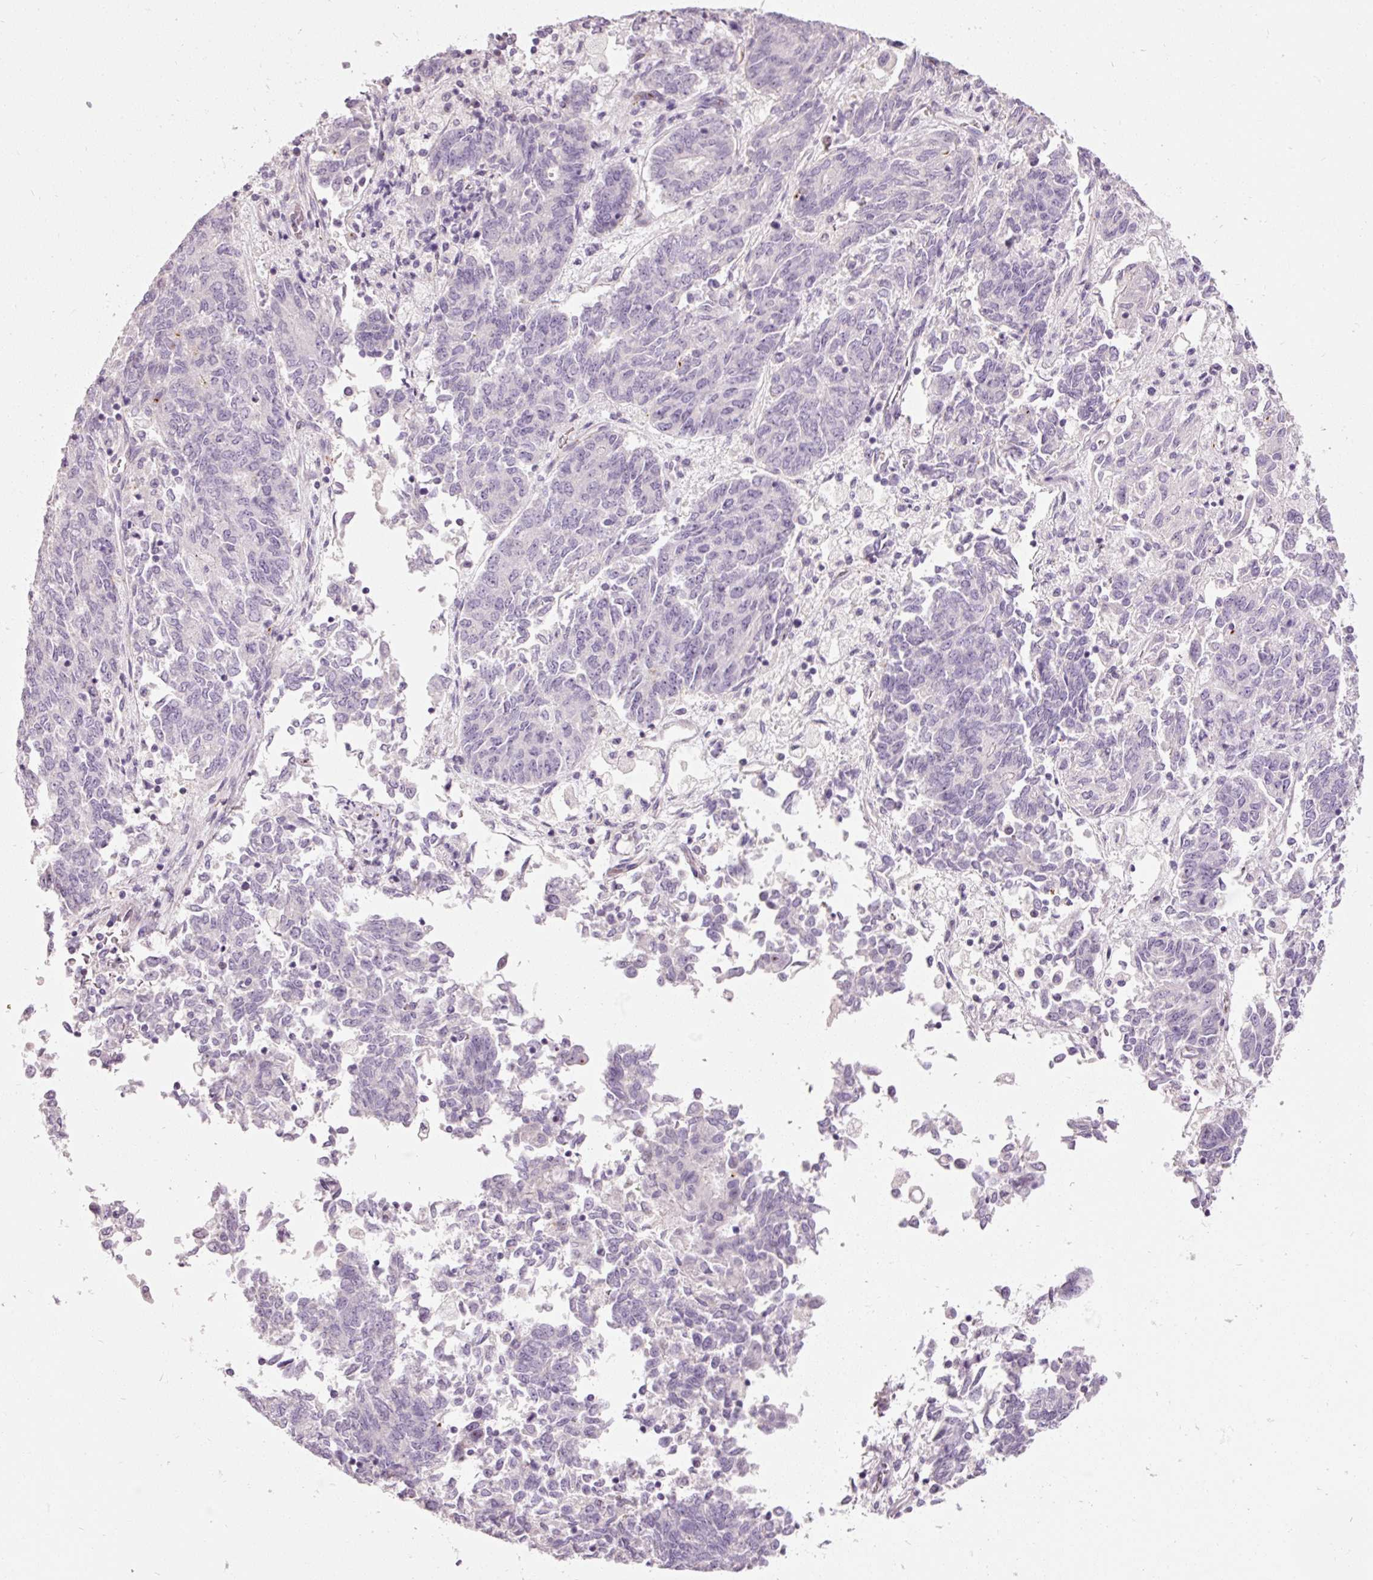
{"staining": {"intensity": "negative", "quantity": "none", "location": "none"}, "tissue": "endometrial cancer", "cell_type": "Tumor cells", "image_type": "cancer", "snomed": [{"axis": "morphology", "description": "Adenocarcinoma, NOS"}, {"axis": "topography", "description": "Endometrium"}], "caption": "A micrograph of human endometrial cancer is negative for staining in tumor cells.", "gene": "MUC5AC", "patient": {"sex": "female", "age": 80}}